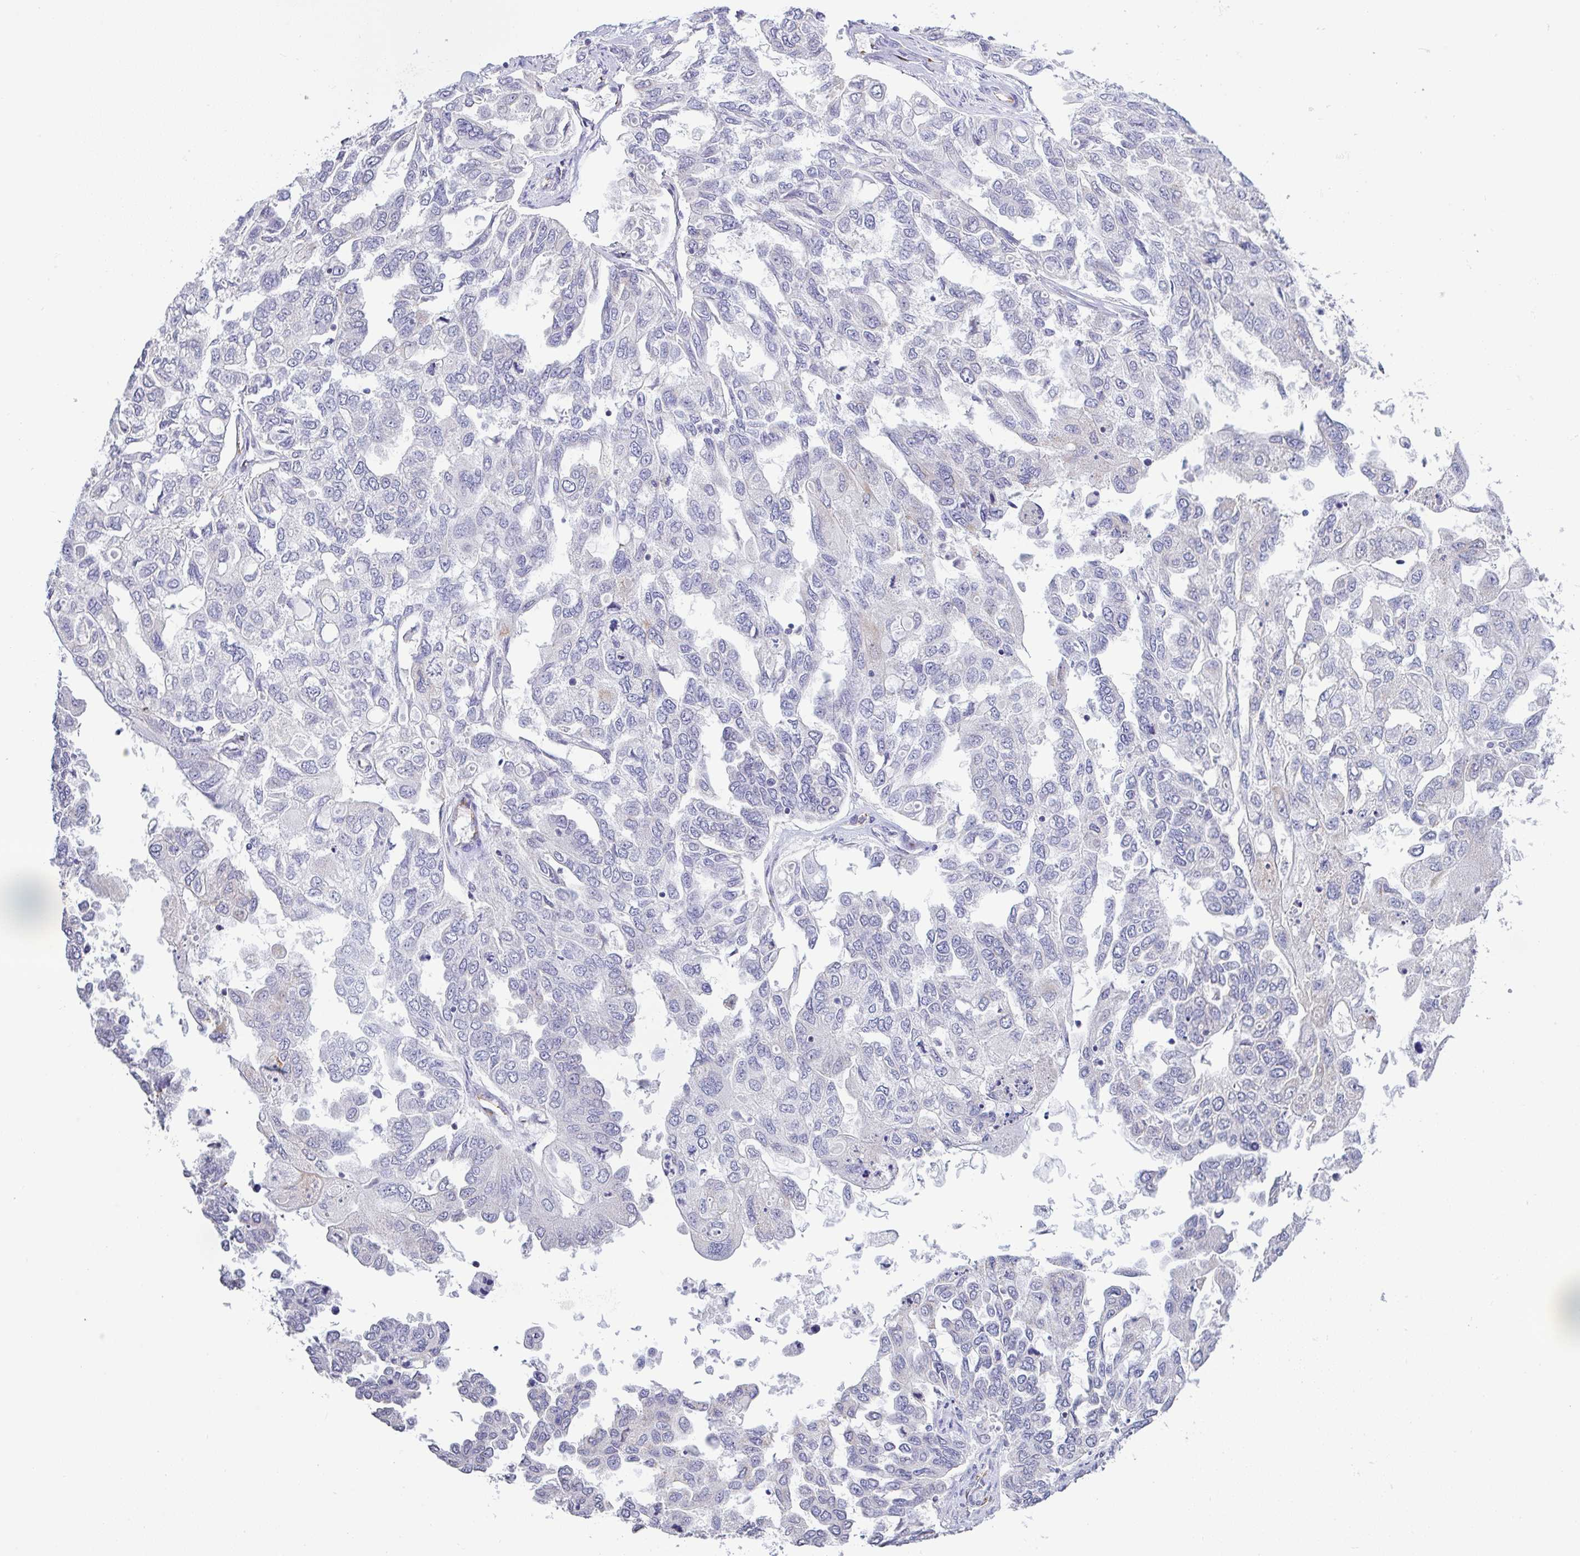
{"staining": {"intensity": "negative", "quantity": "none", "location": "none"}, "tissue": "ovarian cancer", "cell_type": "Tumor cells", "image_type": "cancer", "snomed": [{"axis": "morphology", "description": "Cystadenocarcinoma, serous, NOS"}, {"axis": "topography", "description": "Ovary"}], "caption": "High magnification brightfield microscopy of serous cystadenocarcinoma (ovarian) stained with DAB (3,3'-diaminobenzidine) (brown) and counterstained with hematoxylin (blue): tumor cells show no significant expression. (Brightfield microscopy of DAB IHC at high magnification).", "gene": "PLCD4", "patient": {"sex": "female", "age": 53}}